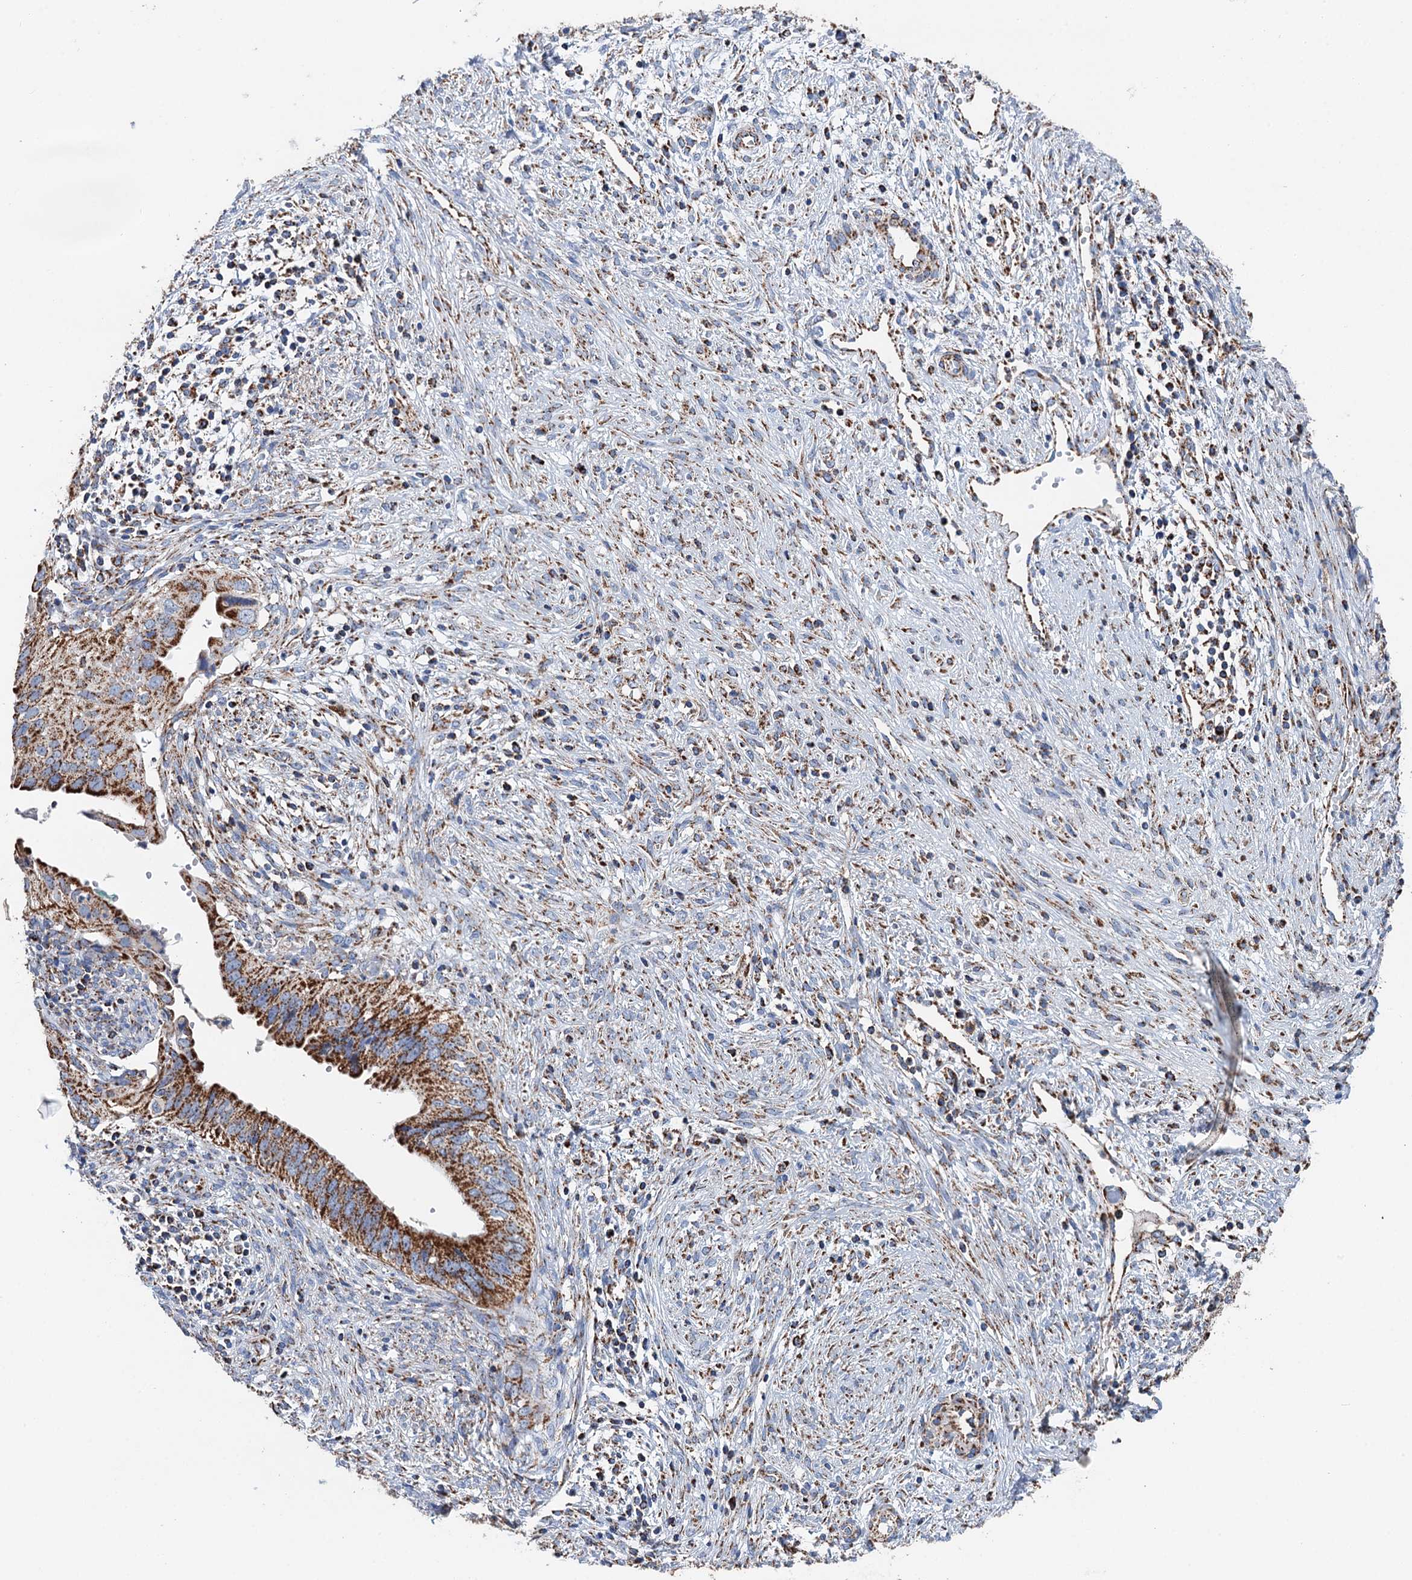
{"staining": {"intensity": "strong", "quantity": ">75%", "location": "cytoplasmic/membranous"}, "tissue": "cervical cancer", "cell_type": "Tumor cells", "image_type": "cancer", "snomed": [{"axis": "morphology", "description": "Adenocarcinoma, NOS"}, {"axis": "topography", "description": "Cervix"}], "caption": "Immunohistochemistry micrograph of cervical cancer stained for a protein (brown), which displays high levels of strong cytoplasmic/membranous positivity in approximately >75% of tumor cells.", "gene": "IVD", "patient": {"sex": "female", "age": 42}}